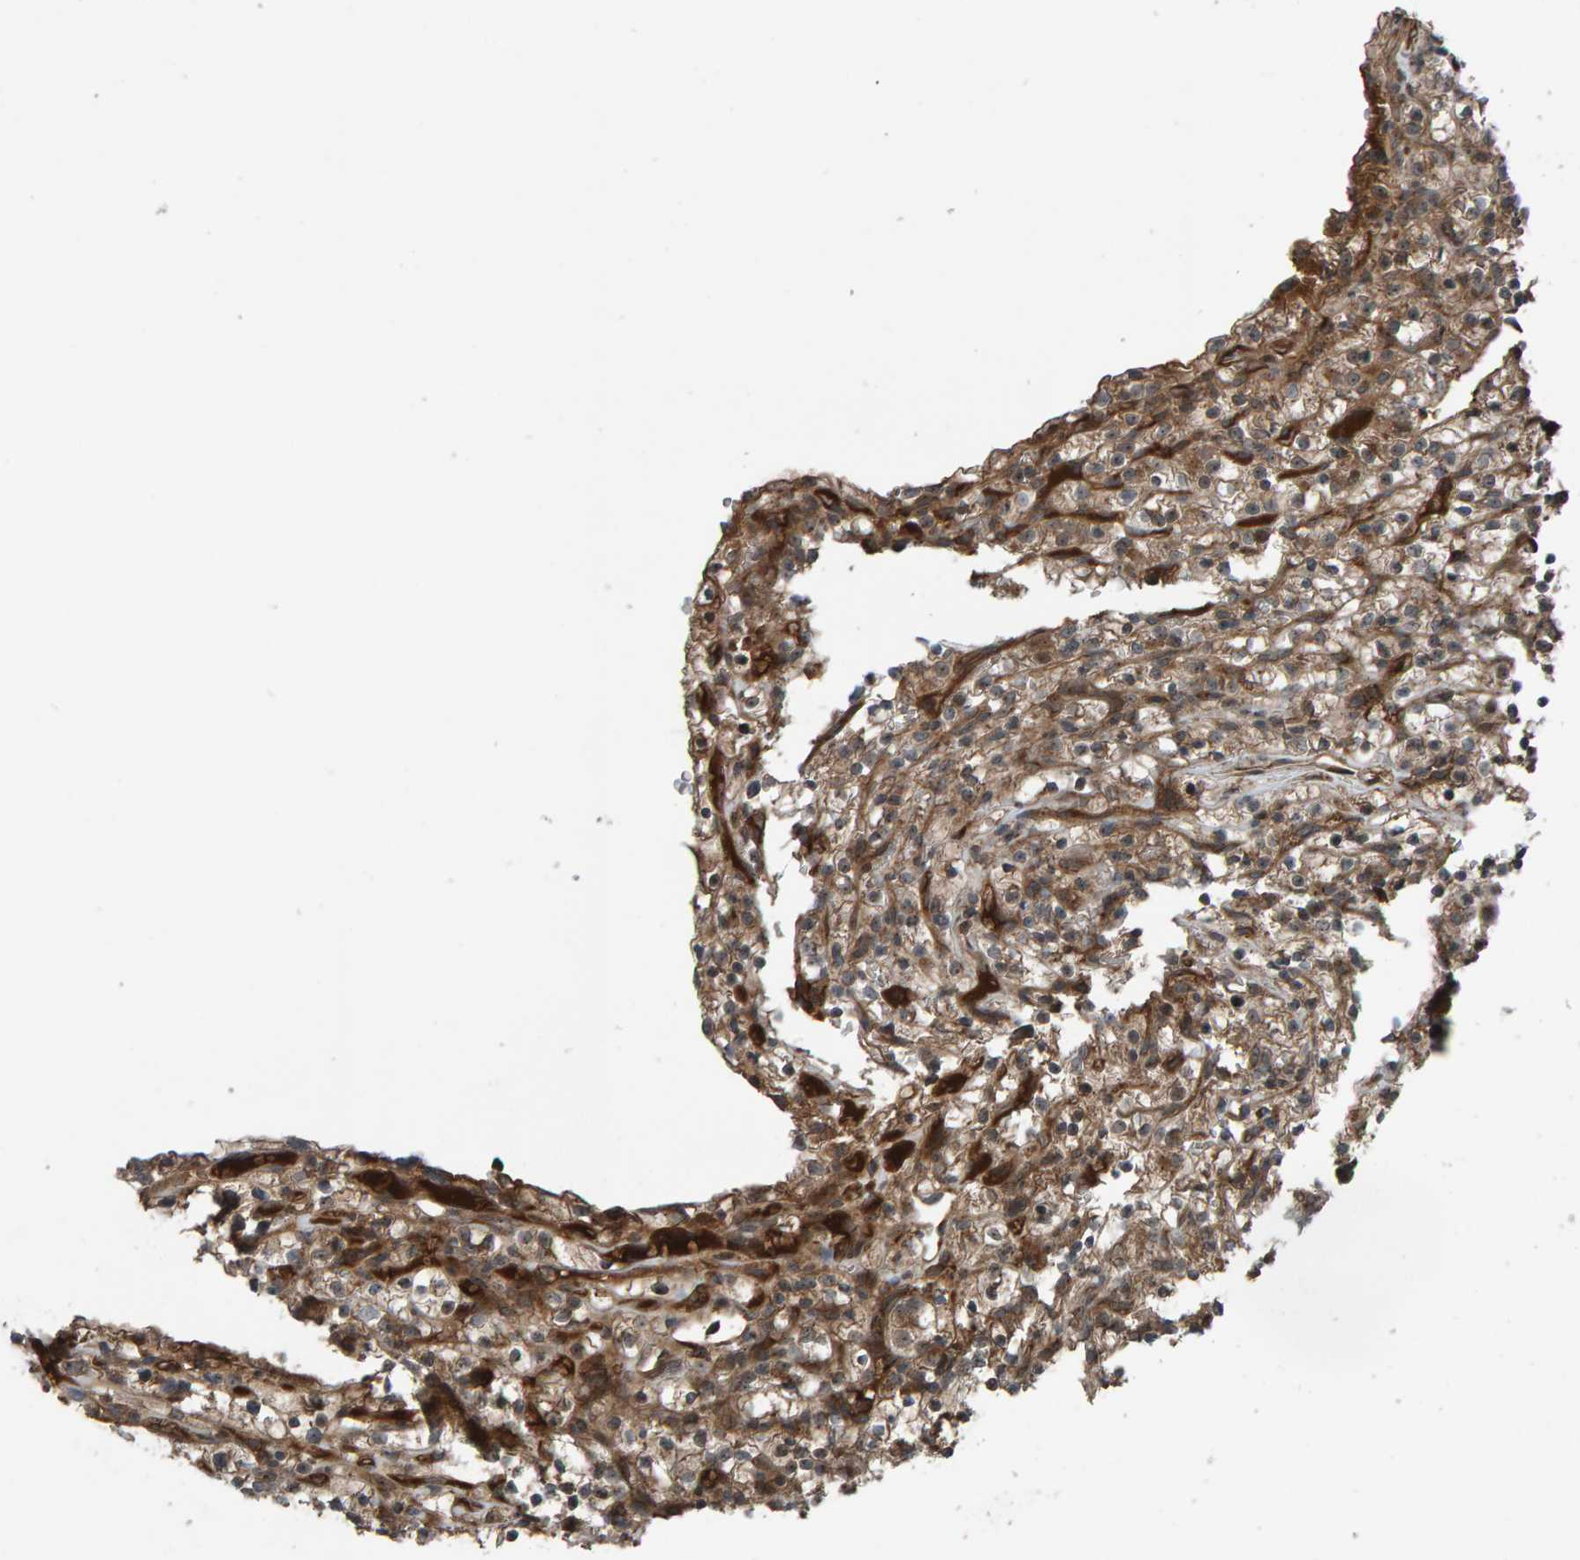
{"staining": {"intensity": "moderate", "quantity": ">75%", "location": "cytoplasmic/membranous"}, "tissue": "renal cancer", "cell_type": "Tumor cells", "image_type": "cancer", "snomed": [{"axis": "morphology", "description": "Adenocarcinoma, NOS"}, {"axis": "topography", "description": "Kidney"}], "caption": "There is medium levels of moderate cytoplasmic/membranous expression in tumor cells of renal adenocarcinoma, as demonstrated by immunohistochemical staining (brown color).", "gene": "CUEDC1", "patient": {"sex": "female", "age": 57}}